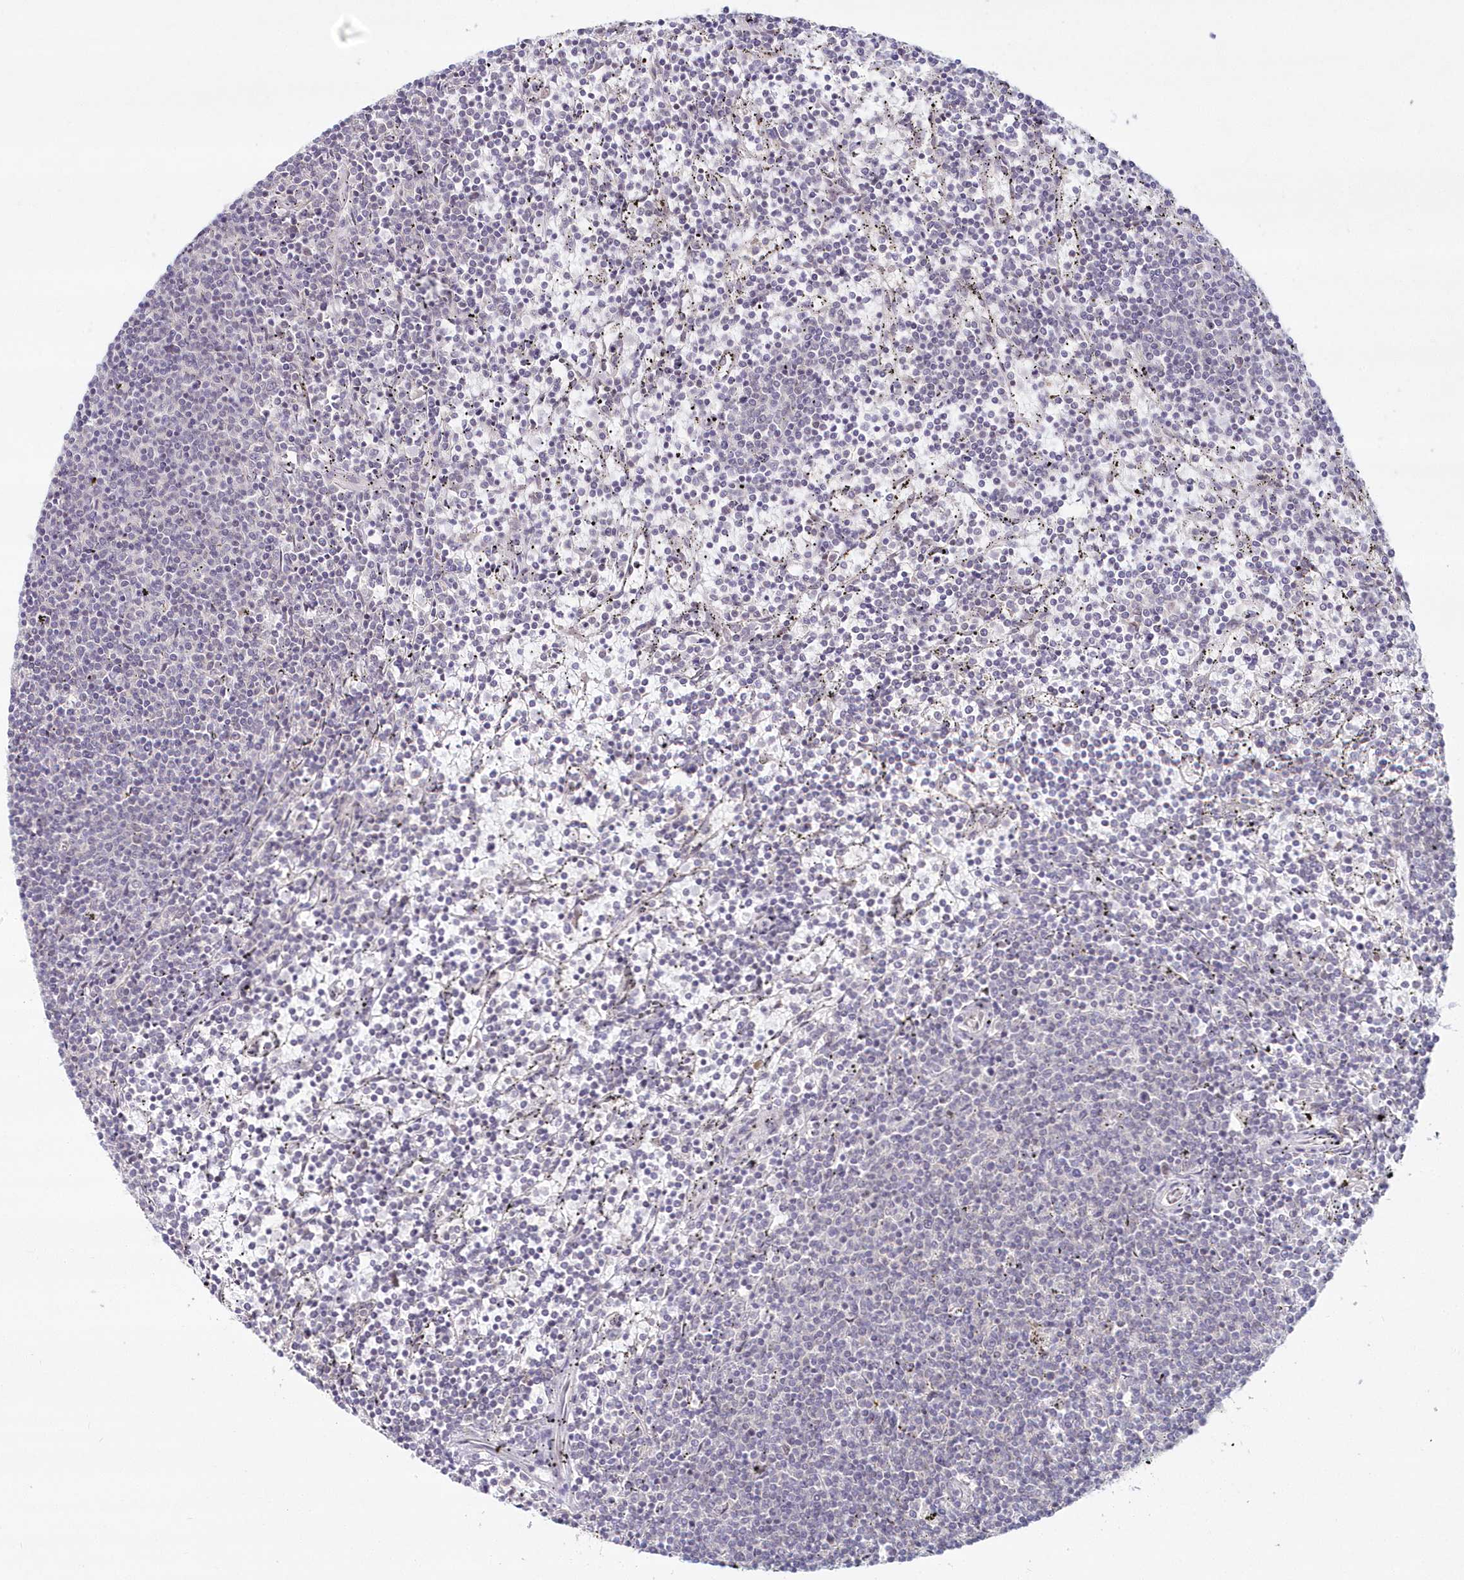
{"staining": {"intensity": "negative", "quantity": "none", "location": "none"}, "tissue": "lymphoma", "cell_type": "Tumor cells", "image_type": "cancer", "snomed": [{"axis": "morphology", "description": "Malignant lymphoma, non-Hodgkin's type, Low grade"}, {"axis": "topography", "description": "Spleen"}], "caption": "Lymphoma was stained to show a protein in brown. There is no significant expression in tumor cells. (Immunohistochemistry, brightfield microscopy, high magnification).", "gene": "HYCC2", "patient": {"sex": "female", "age": 50}}